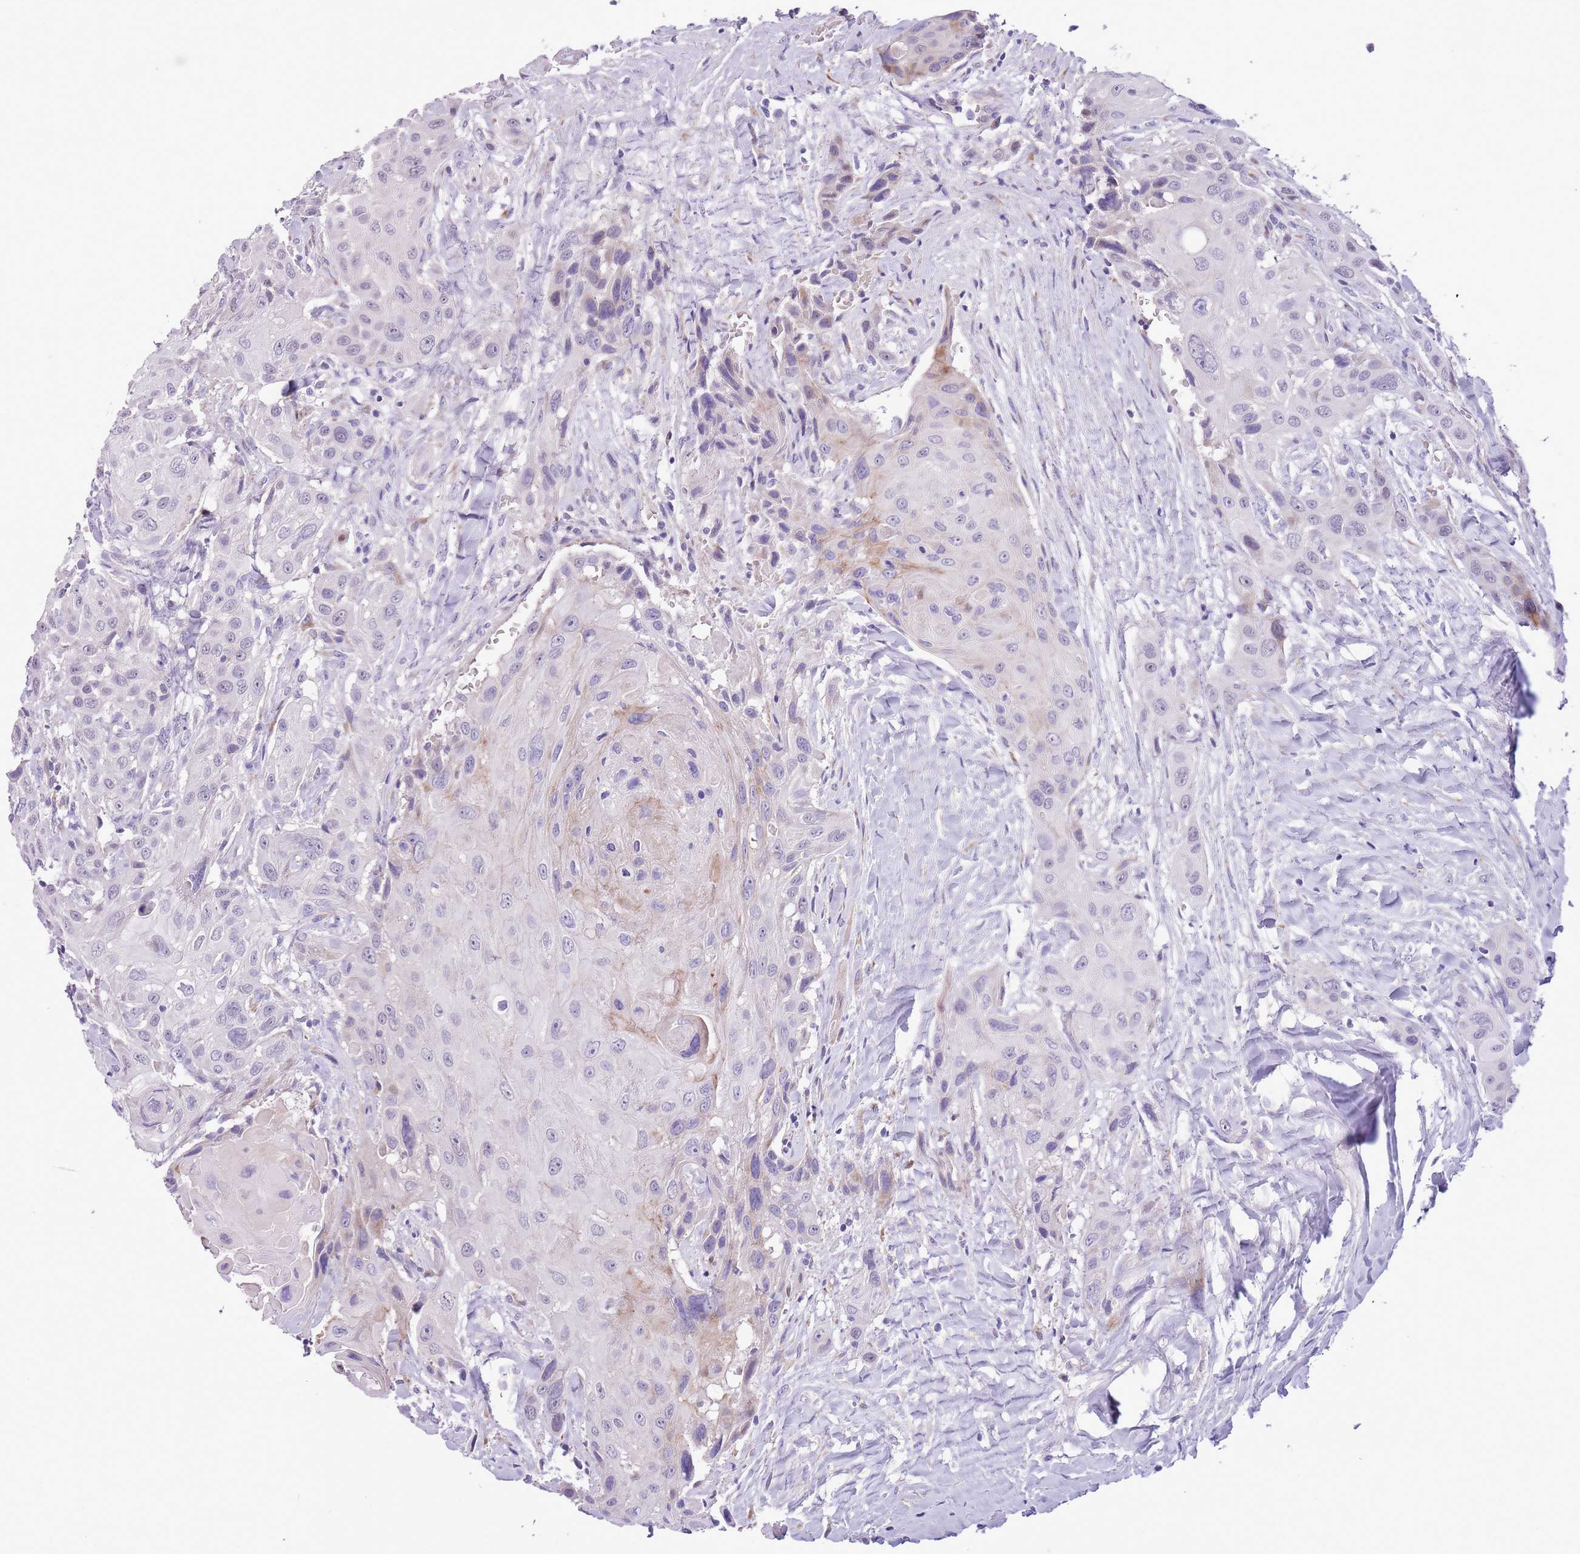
{"staining": {"intensity": "negative", "quantity": "none", "location": "none"}, "tissue": "head and neck cancer", "cell_type": "Tumor cells", "image_type": "cancer", "snomed": [{"axis": "morphology", "description": "Squamous cell carcinoma, NOS"}, {"axis": "topography", "description": "Head-Neck"}], "caption": "Immunohistochemistry (IHC) image of neoplastic tissue: human head and neck cancer stained with DAB (3,3'-diaminobenzidine) displays no significant protein positivity in tumor cells.", "gene": "MRPL32", "patient": {"sex": "male", "age": 81}}